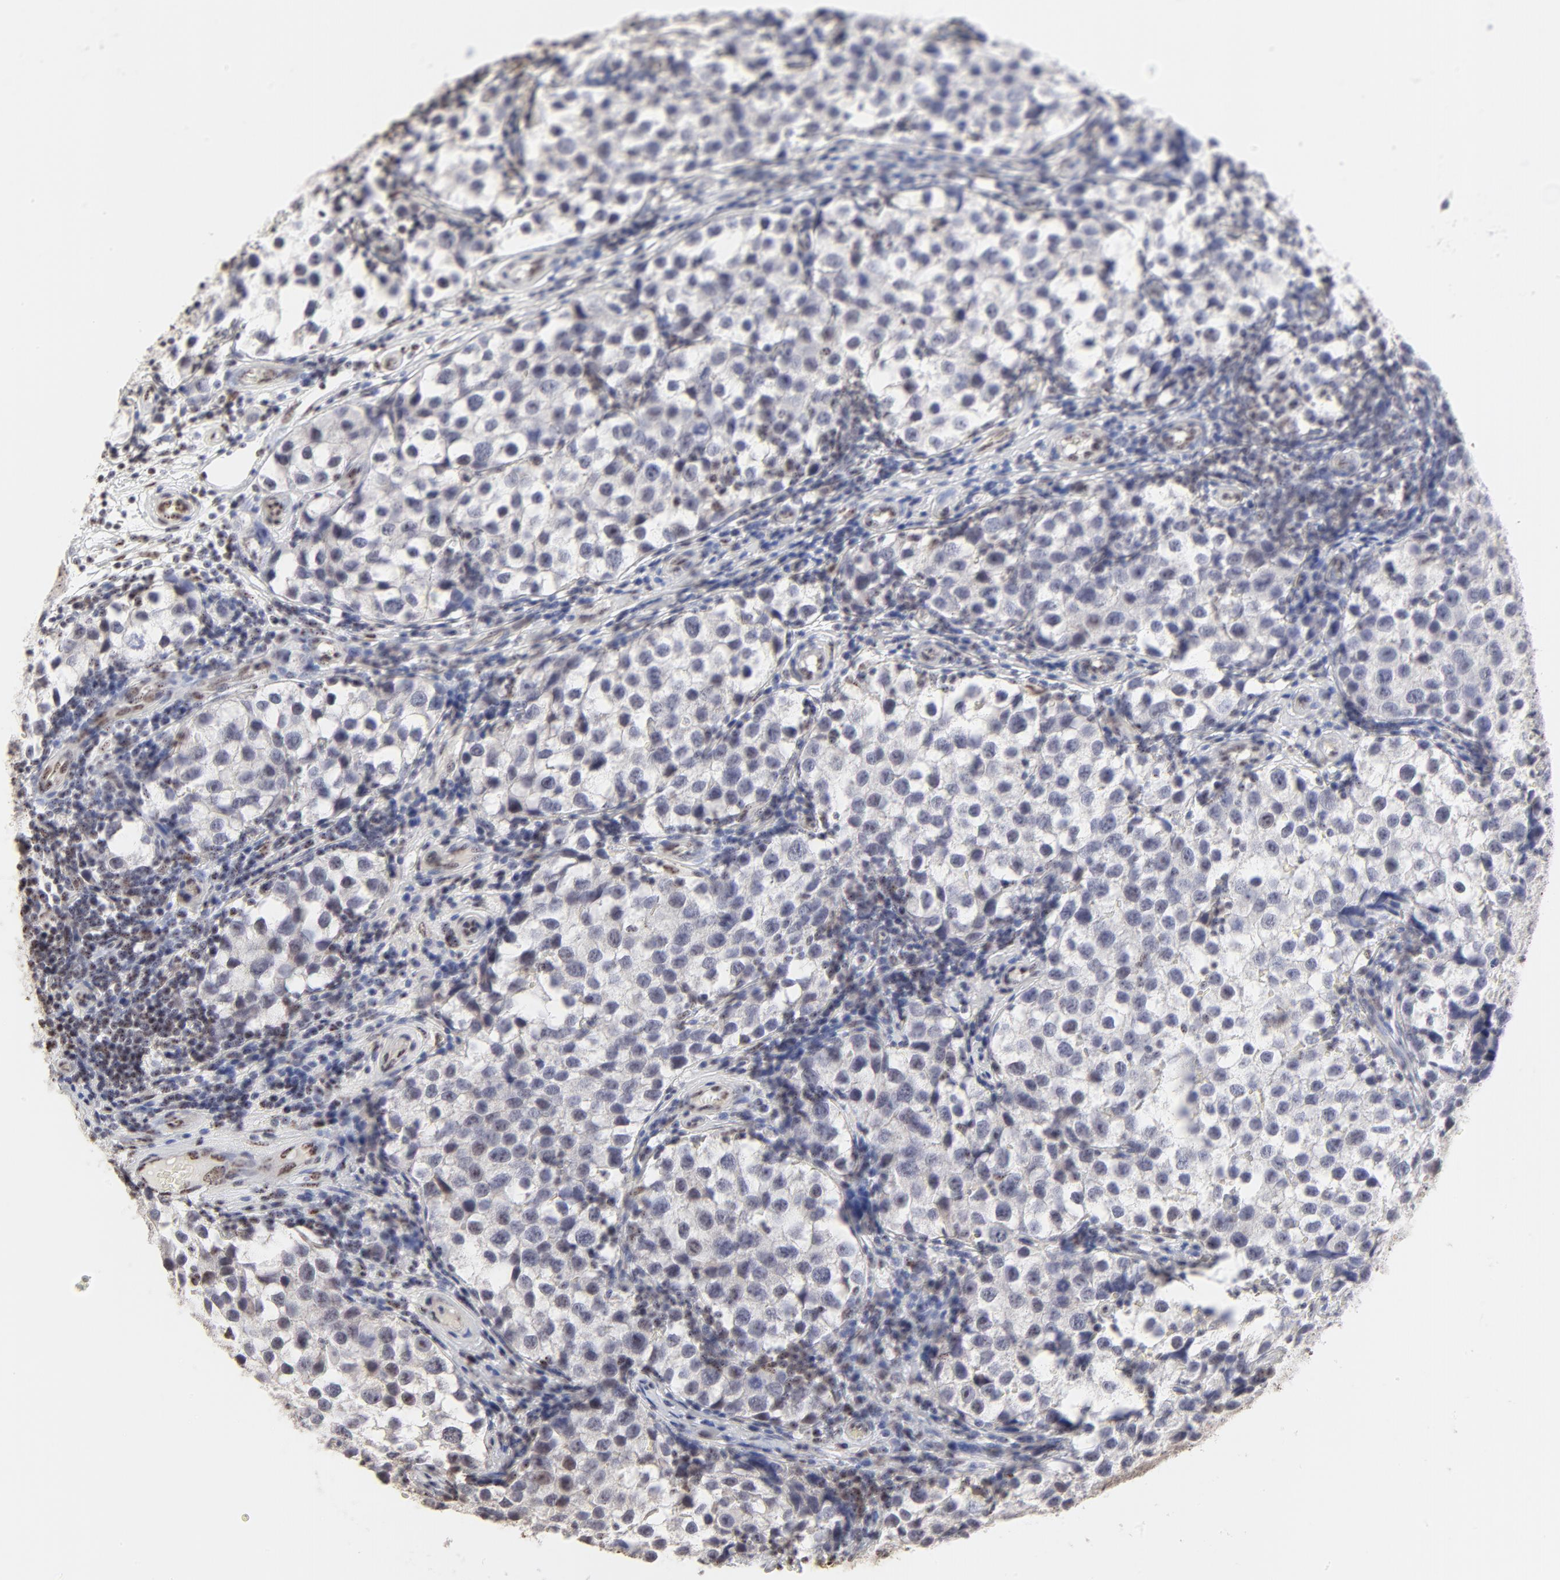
{"staining": {"intensity": "negative", "quantity": "none", "location": "none"}, "tissue": "testis cancer", "cell_type": "Tumor cells", "image_type": "cancer", "snomed": [{"axis": "morphology", "description": "Seminoma, NOS"}, {"axis": "topography", "description": "Testis"}], "caption": "Protein analysis of testis seminoma shows no significant positivity in tumor cells.", "gene": "NFIL3", "patient": {"sex": "male", "age": 39}}